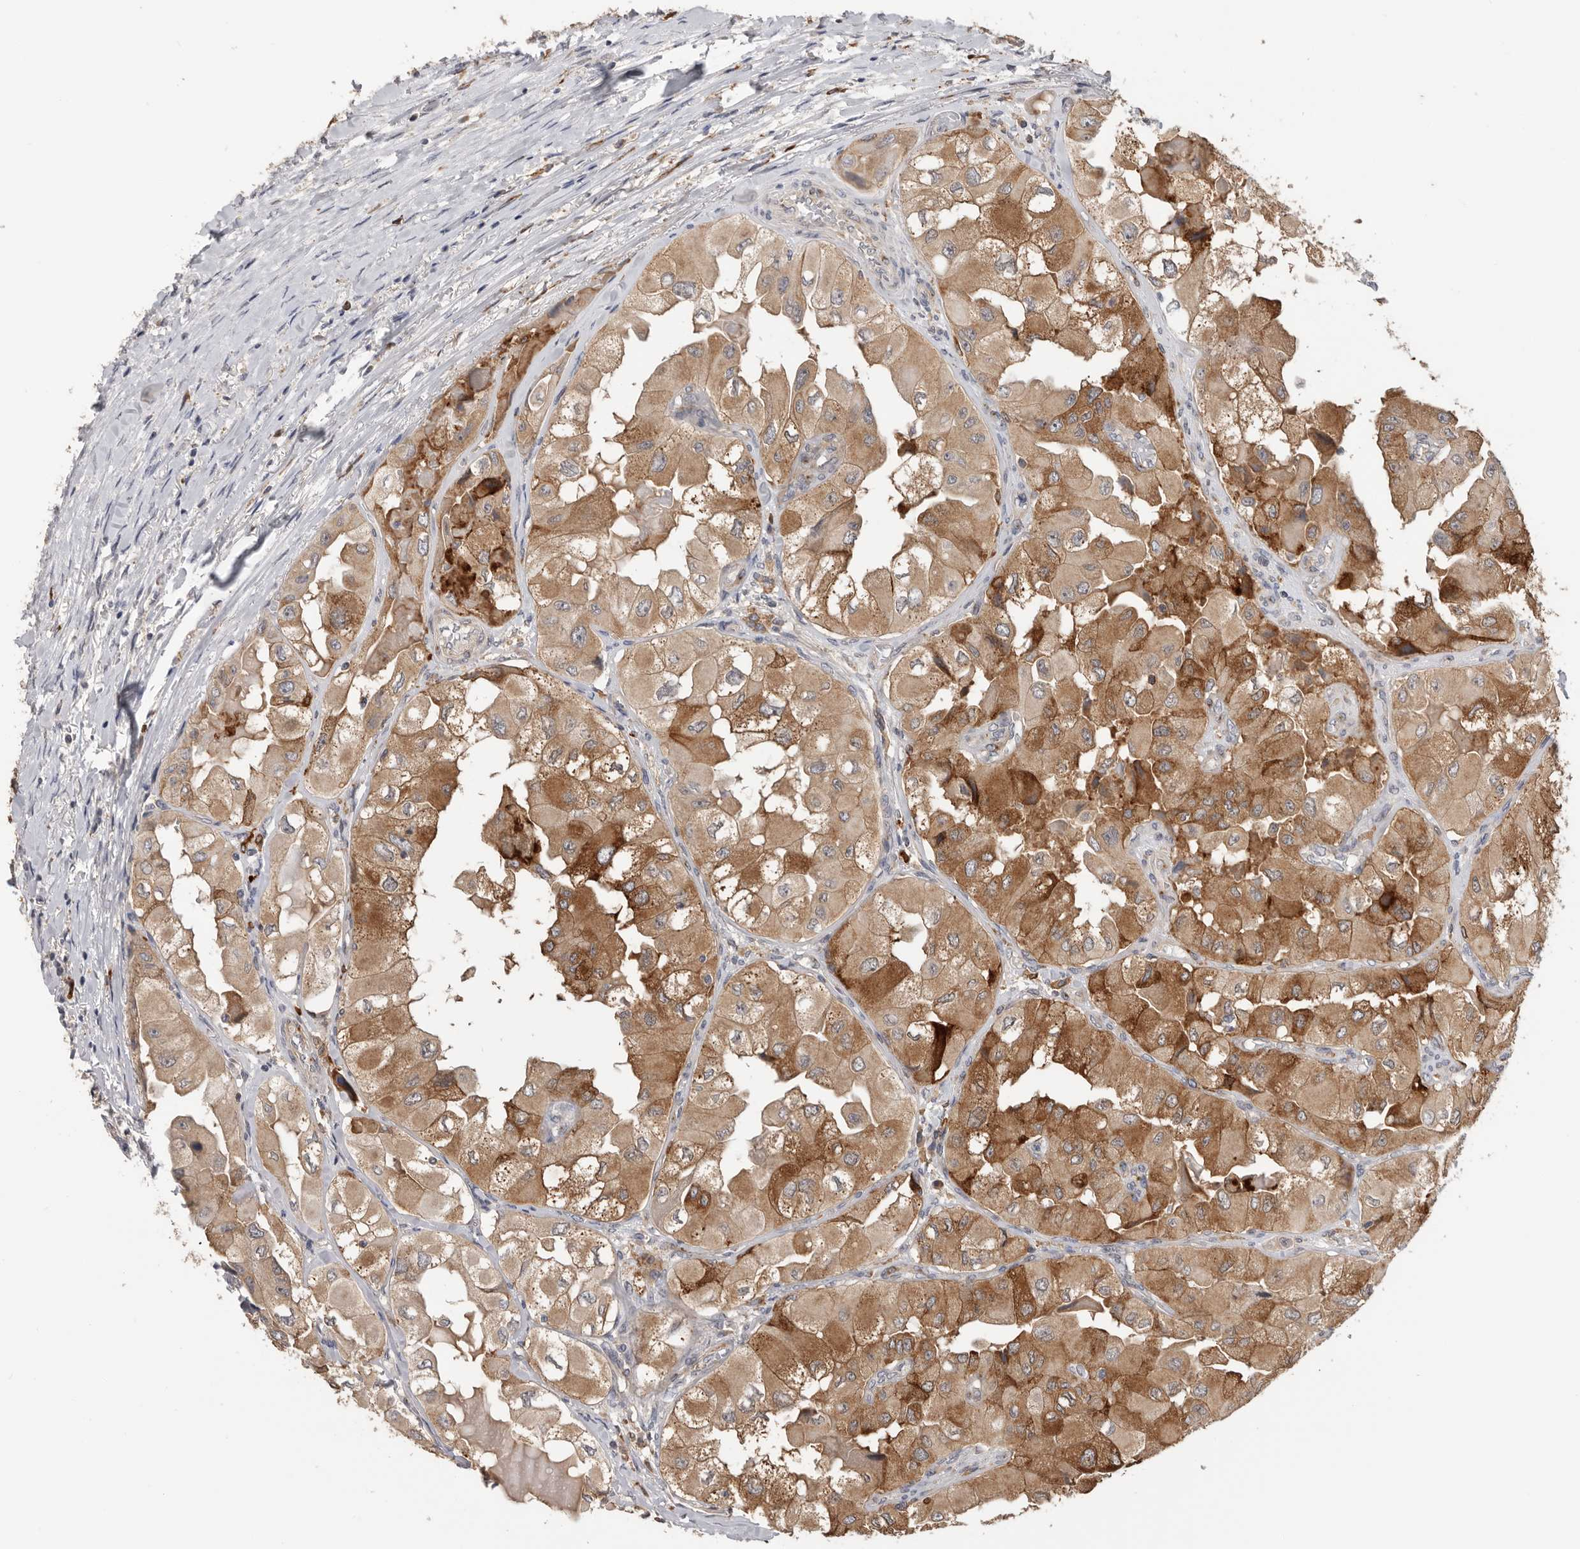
{"staining": {"intensity": "moderate", "quantity": ">75%", "location": "cytoplasmic/membranous"}, "tissue": "thyroid cancer", "cell_type": "Tumor cells", "image_type": "cancer", "snomed": [{"axis": "morphology", "description": "Papillary adenocarcinoma, NOS"}, {"axis": "topography", "description": "Thyroid gland"}], "caption": "DAB (3,3'-diaminobenzidine) immunohistochemical staining of human thyroid cancer (papillary adenocarcinoma) displays moderate cytoplasmic/membranous protein staining in about >75% of tumor cells. (brown staining indicates protein expression, while blue staining denotes nuclei).", "gene": "TFRC", "patient": {"sex": "female", "age": 59}}